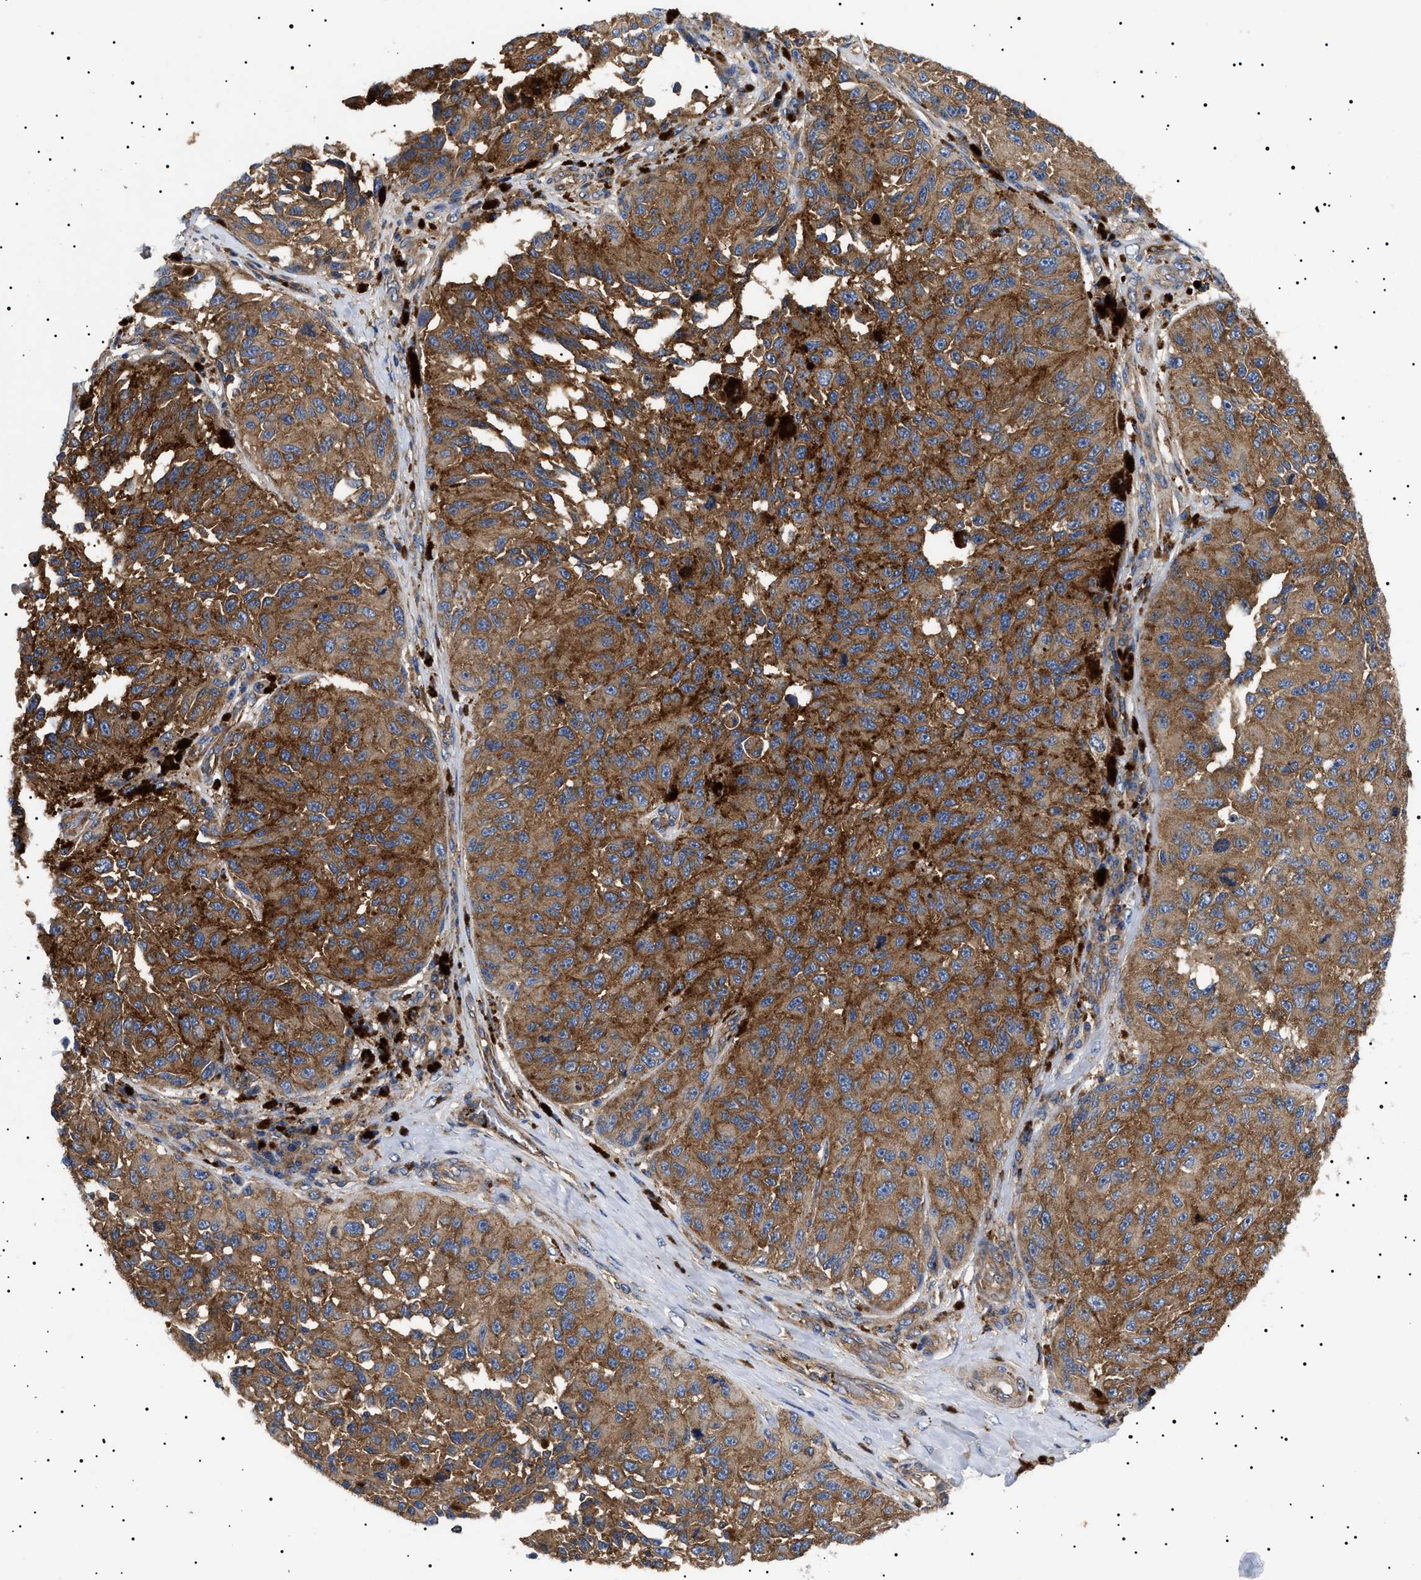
{"staining": {"intensity": "moderate", "quantity": ">75%", "location": "cytoplasmic/membranous"}, "tissue": "melanoma", "cell_type": "Tumor cells", "image_type": "cancer", "snomed": [{"axis": "morphology", "description": "Malignant melanoma, NOS"}, {"axis": "topography", "description": "Skin"}], "caption": "The micrograph demonstrates immunohistochemical staining of malignant melanoma. There is moderate cytoplasmic/membranous staining is present in about >75% of tumor cells.", "gene": "TPP2", "patient": {"sex": "female", "age": 73}}